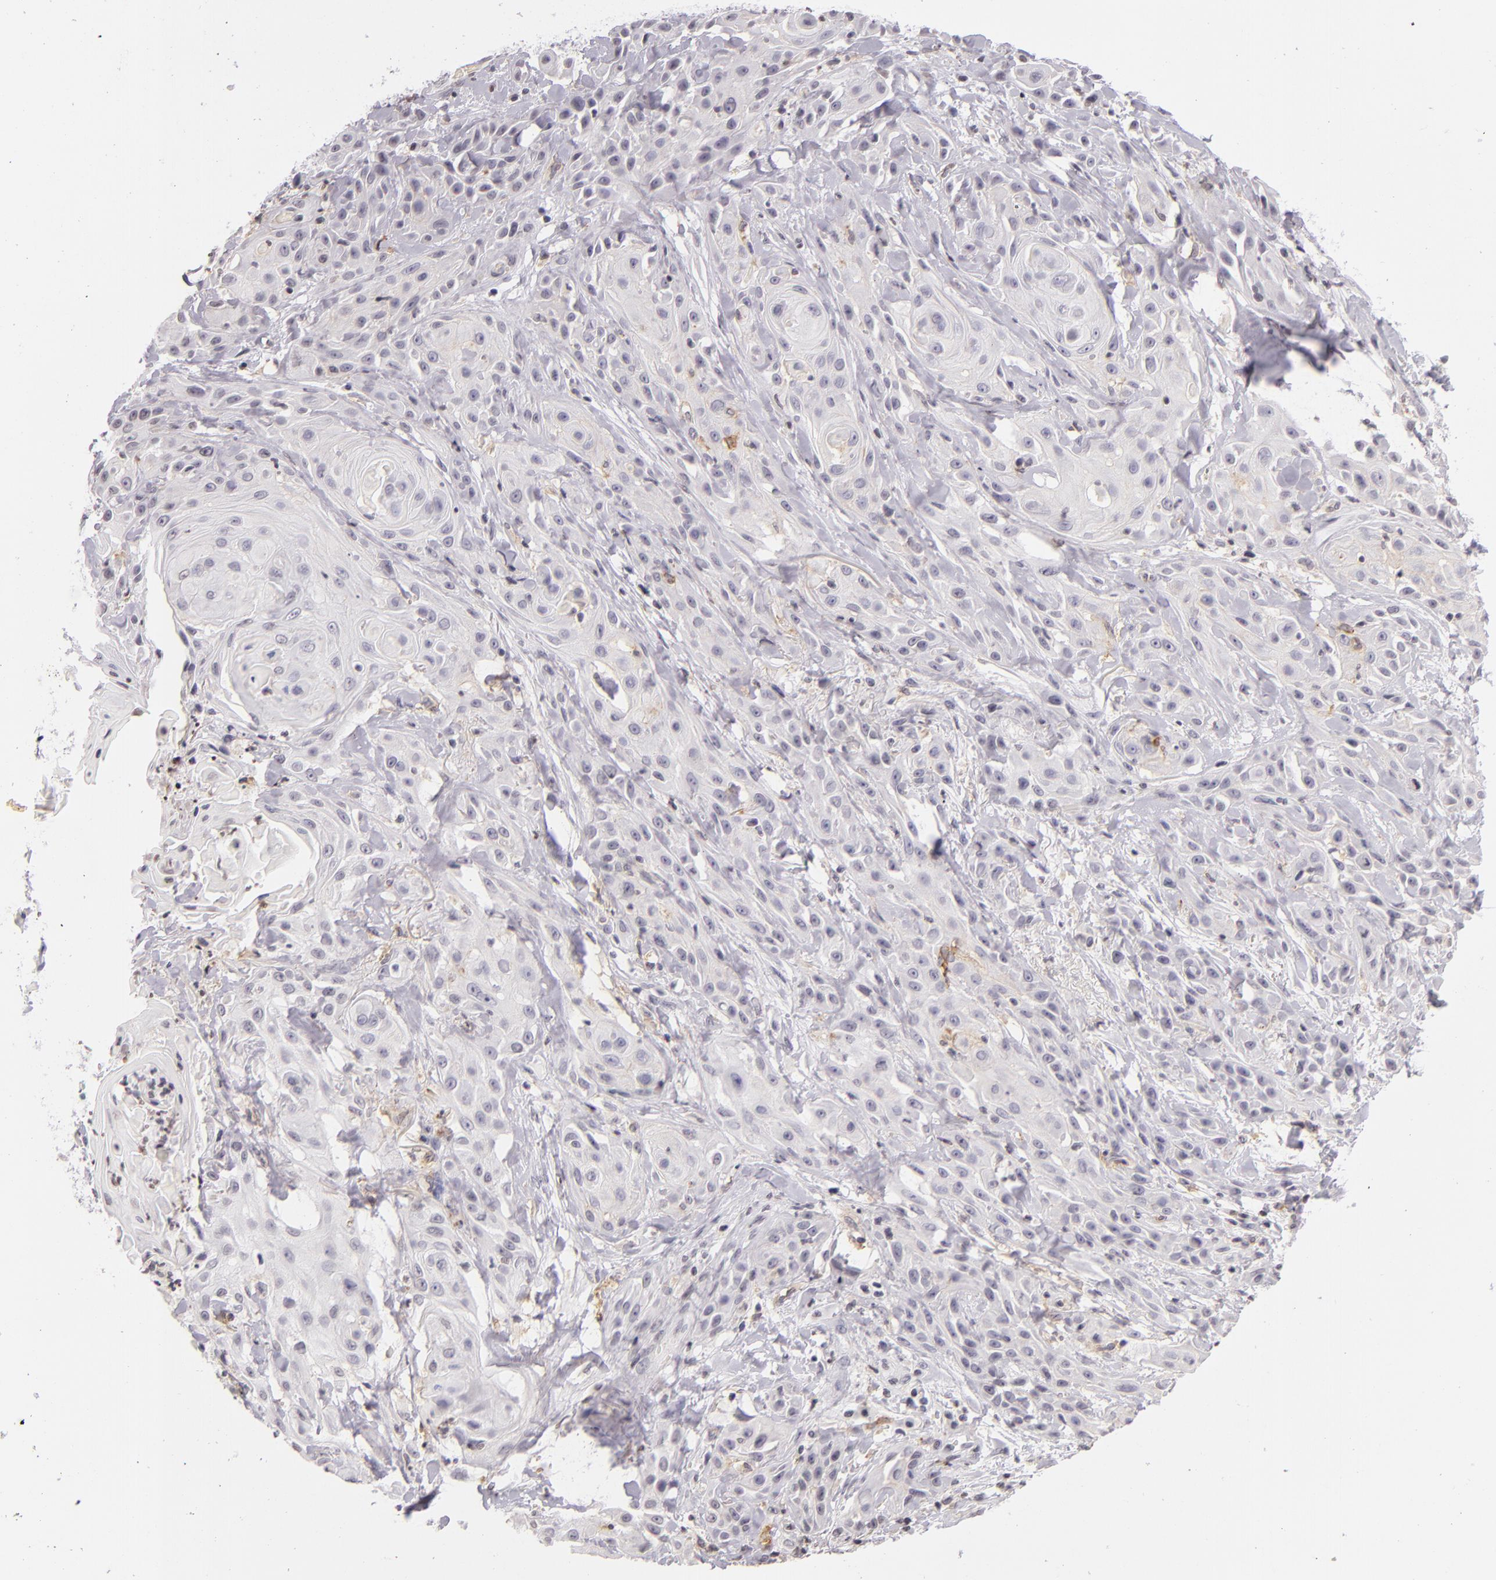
{"staining": {"intensity": "weak", "quantity": "25%-75%", "location": "cytoplasmic/membranous"}, "tissue": "skin cancer", "cell_type": "Tumor cells", "image_type": "cancer", "snomed": [{"axis": "morphology", "description": "Squamous cell carcinoma, NOS"}, {"axis": "topography", "description": "Skin"}, {"axis": "topography", "description": "Anal"}], "caption": "This micrograph displays IHC staining of skin squamous cell carcinoma, with low weak cytoplasmic/membranous positivity in approximately 25%-75% of tumor cells.", "gene": "CD40", "patient": {"sex": "male", "age": 64}}